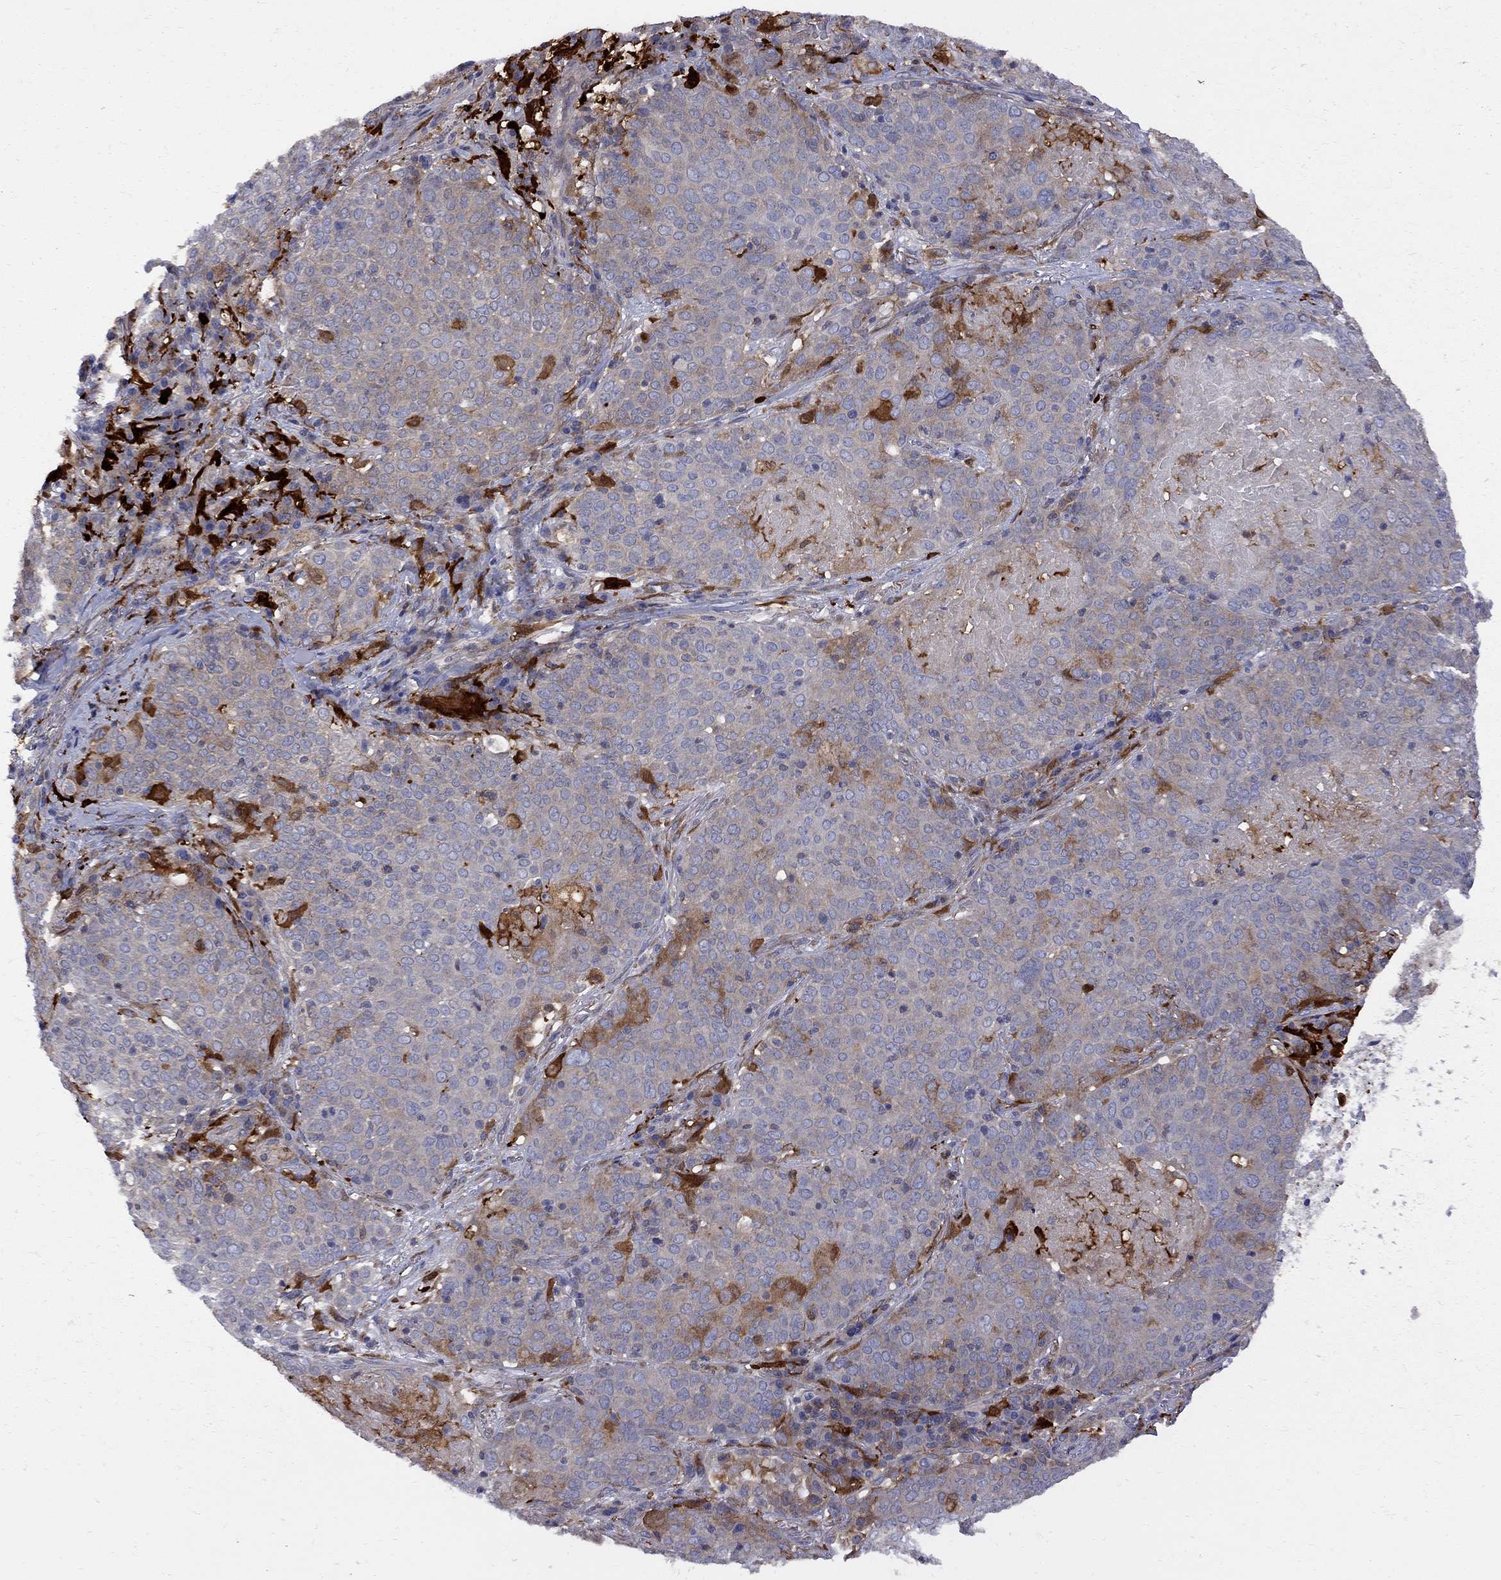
{"staining": {"intensity": "moderate", "quantity": "<25%", "location": "cytoplasmic/membranous"}, "tissue": "lung cancer", "cell_type": "Tumor cells", "image_type": "cancer", "snomed": [{"axis": "morphology", "description": "Squamous cell carcinoma, NOS"}, {"axis": "topography", "description": "Lung"}], "caption": "Lung cancer stained with a protein marker displays moderate staining in tumor cells.", "gene": "MTHFR", "patient": {"sex": "male", "age": 82}}